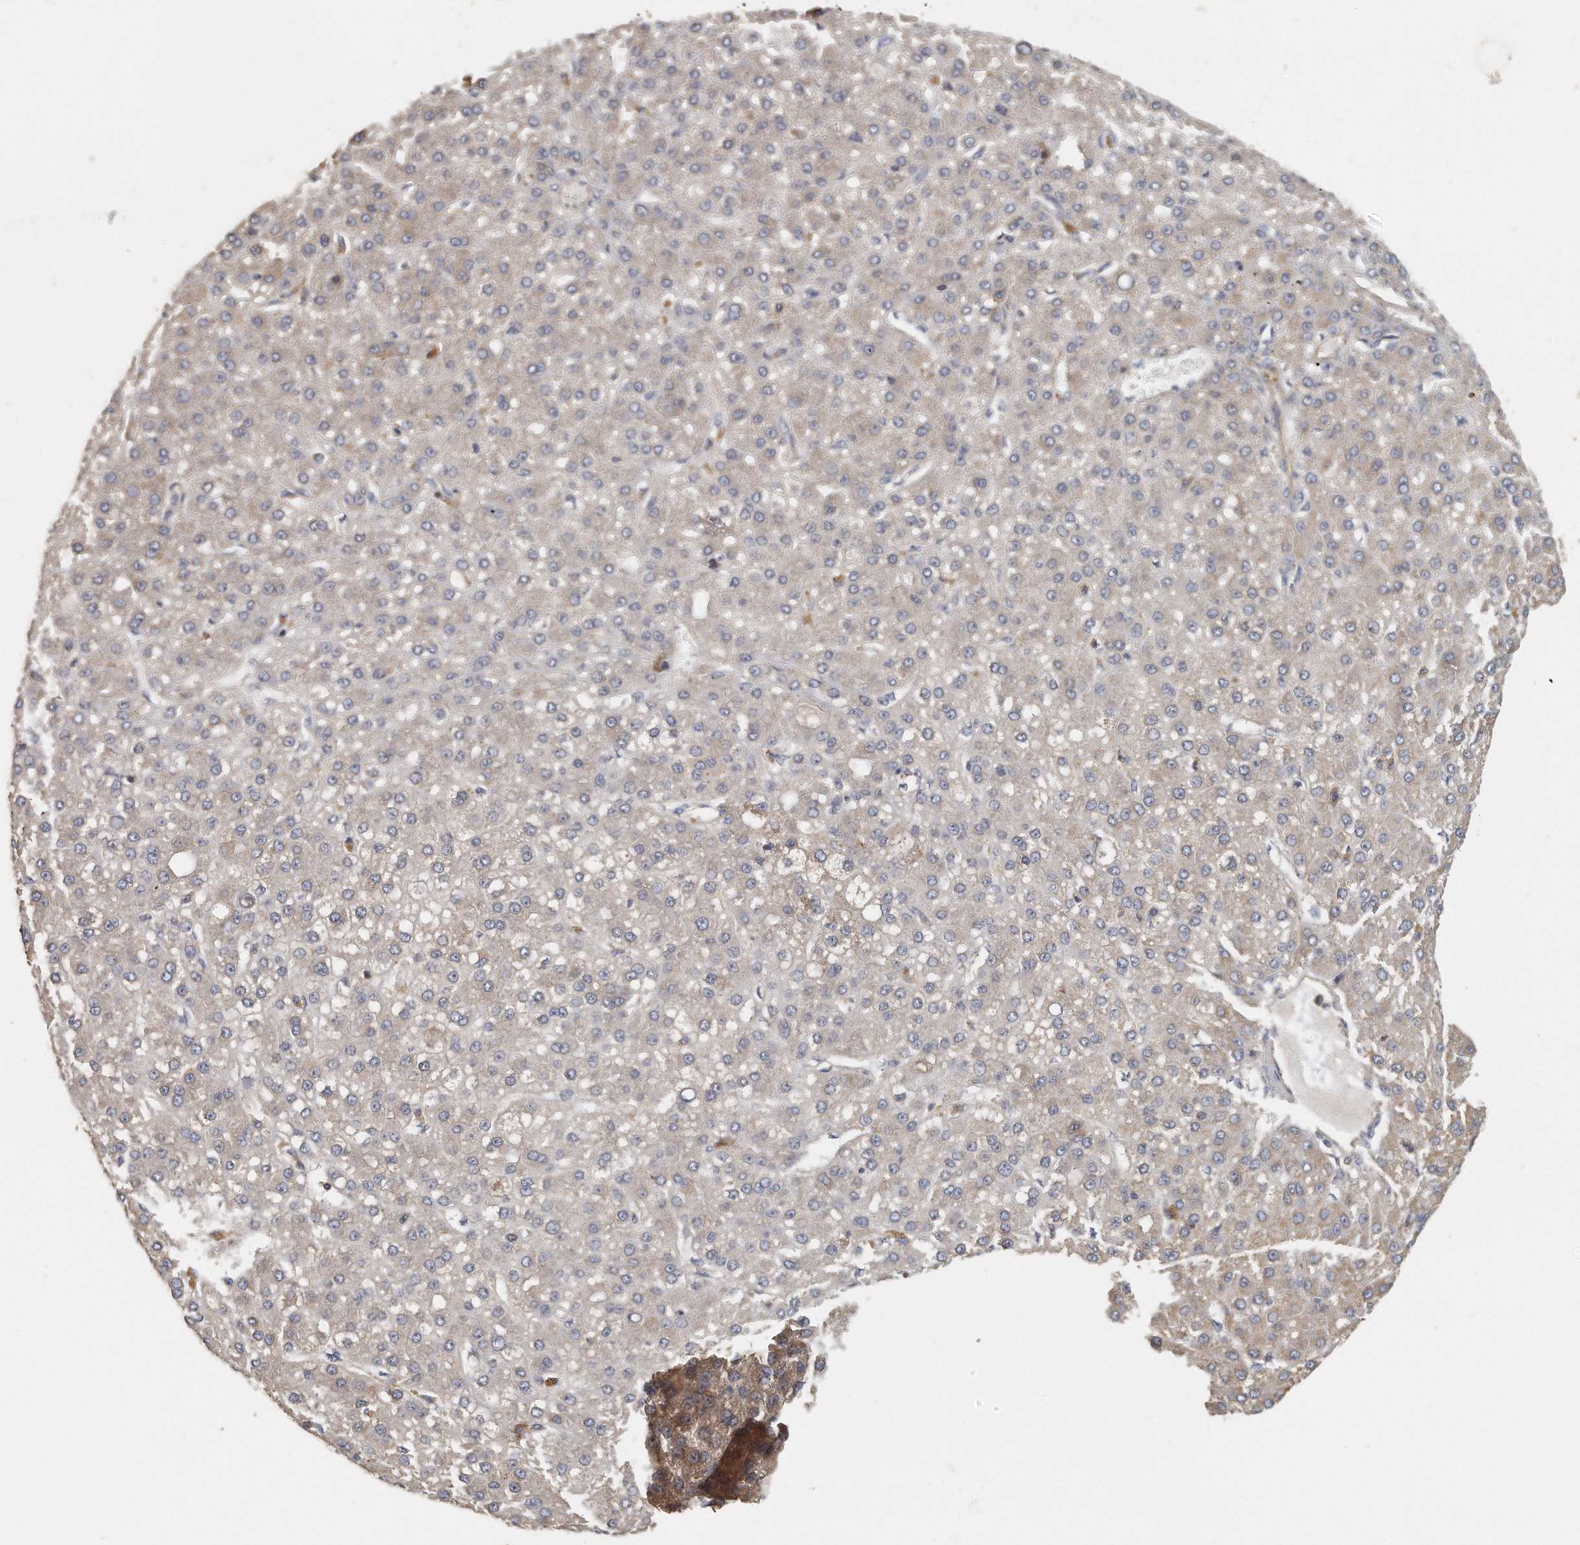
{"staining": {"intensity": "weak", "quantity": "<25%", "location": "cytoplasmic/membranous"}, "tissue": "liver cancer", "cell_type": "Tumor cells", "image_type": "cancer", "snomed": [{"axis": "morphology", "description": "Carcinoma, Hepatocellular, NOS"}, {"axis": "topography", "description": "Liver"}], "caption": "An IHC micrograph of liver hepatocellular carcinoma is shown. There is no staining in tumor cells of liver hepatocellular carcinoma.", "gene": "EIF3I", "patient": {"sex": "male", "age": 67}}